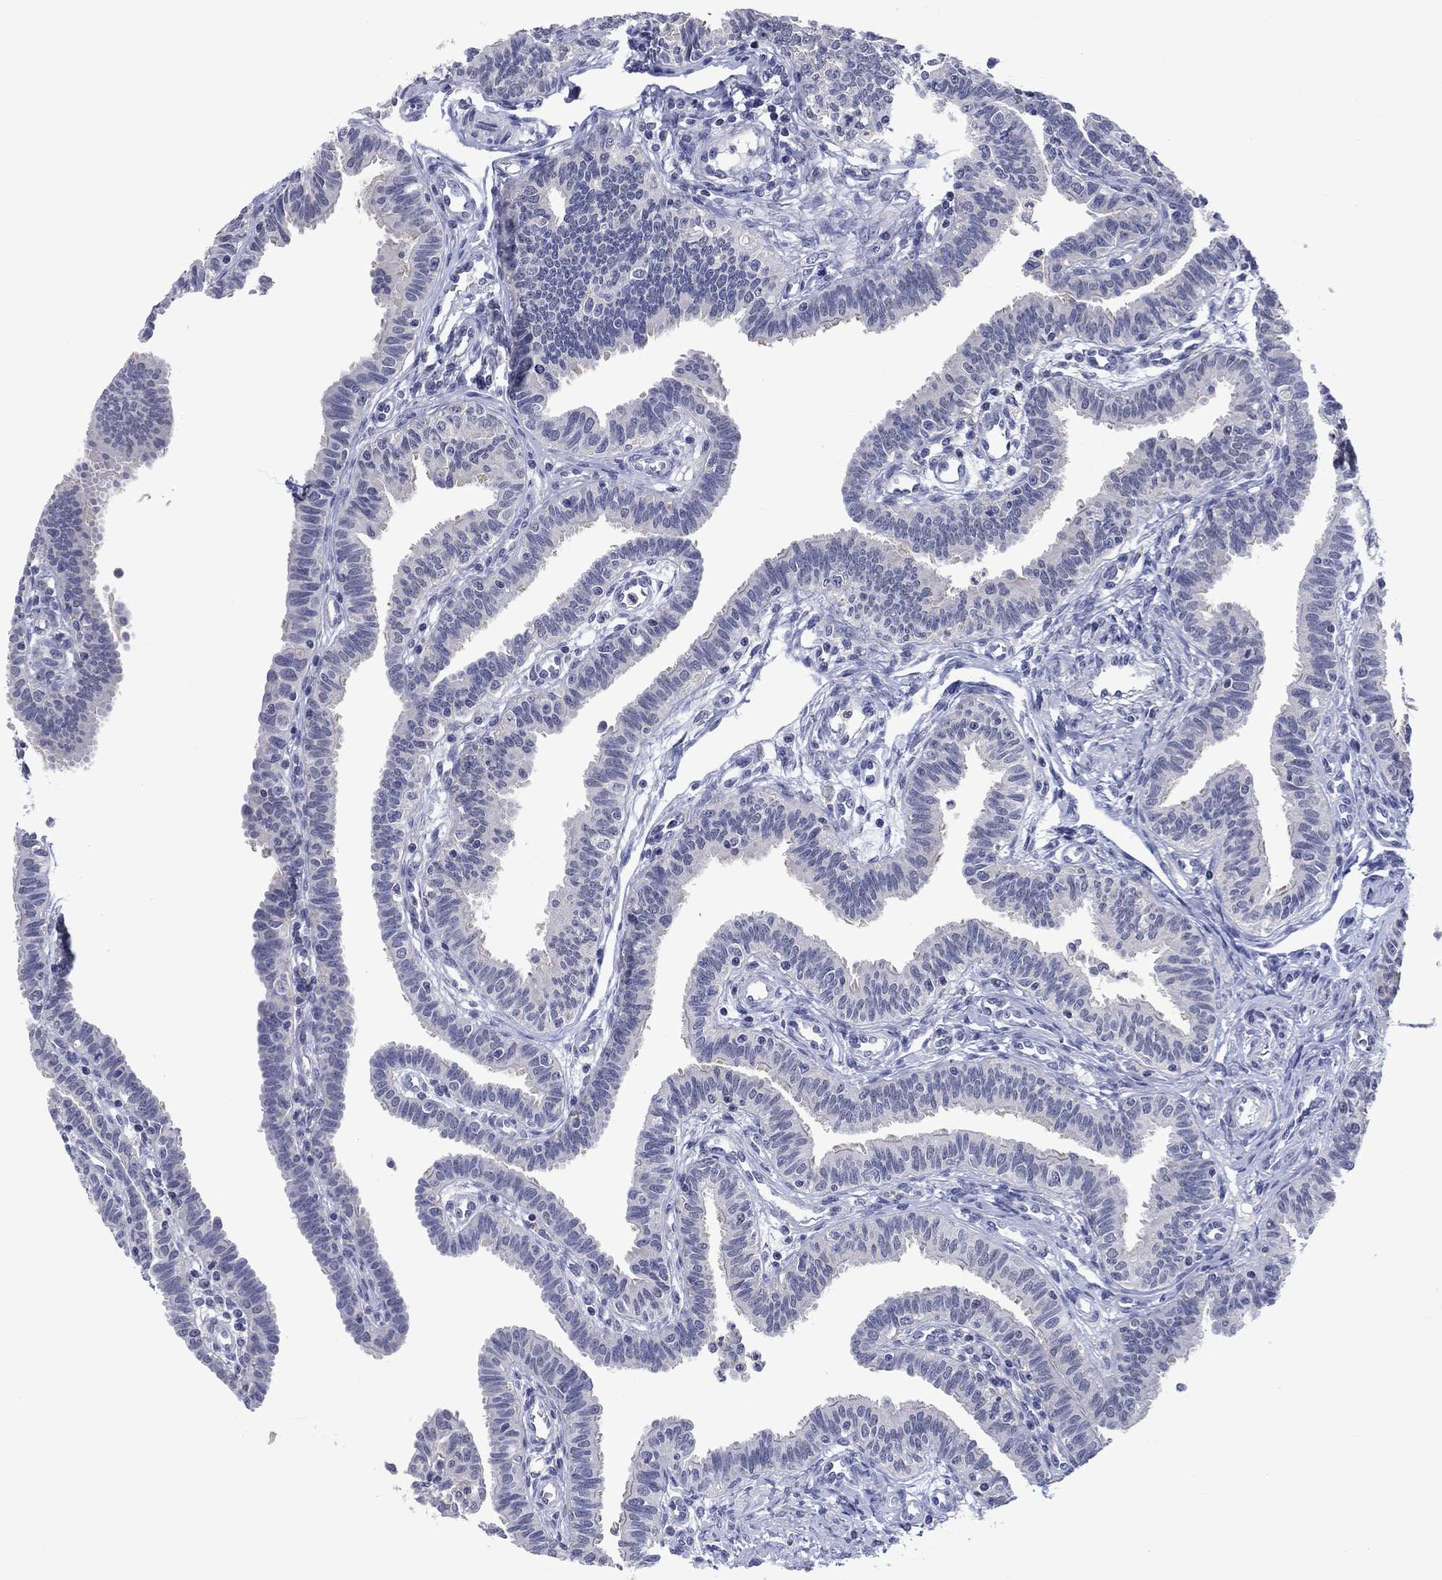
{"staining": {"intensity": "strong", "quantity": "<25%", "location": "cytoplasmic/membranous"}, "tissue": "fallopian tube", "cell_type": "Glandular cells", "image_type": "normal", "snomed": [{"axis": "morphology", "description": "Normal tissue, NOS"}, {"axis": "topography", "description": "Fallopian tube"}], "caption": "Brown immunohistochemical staining in normal fallopian tube displays strong cytoplasmic/membranous staining in approximately <25% of glandular cells. (DAB (3,3'-diaminobenzidine) IHC, brown staining for protein, blue staining for nuclei).", "gene": "FER1L6", "patient": {"sex": "female", "age": 36}}